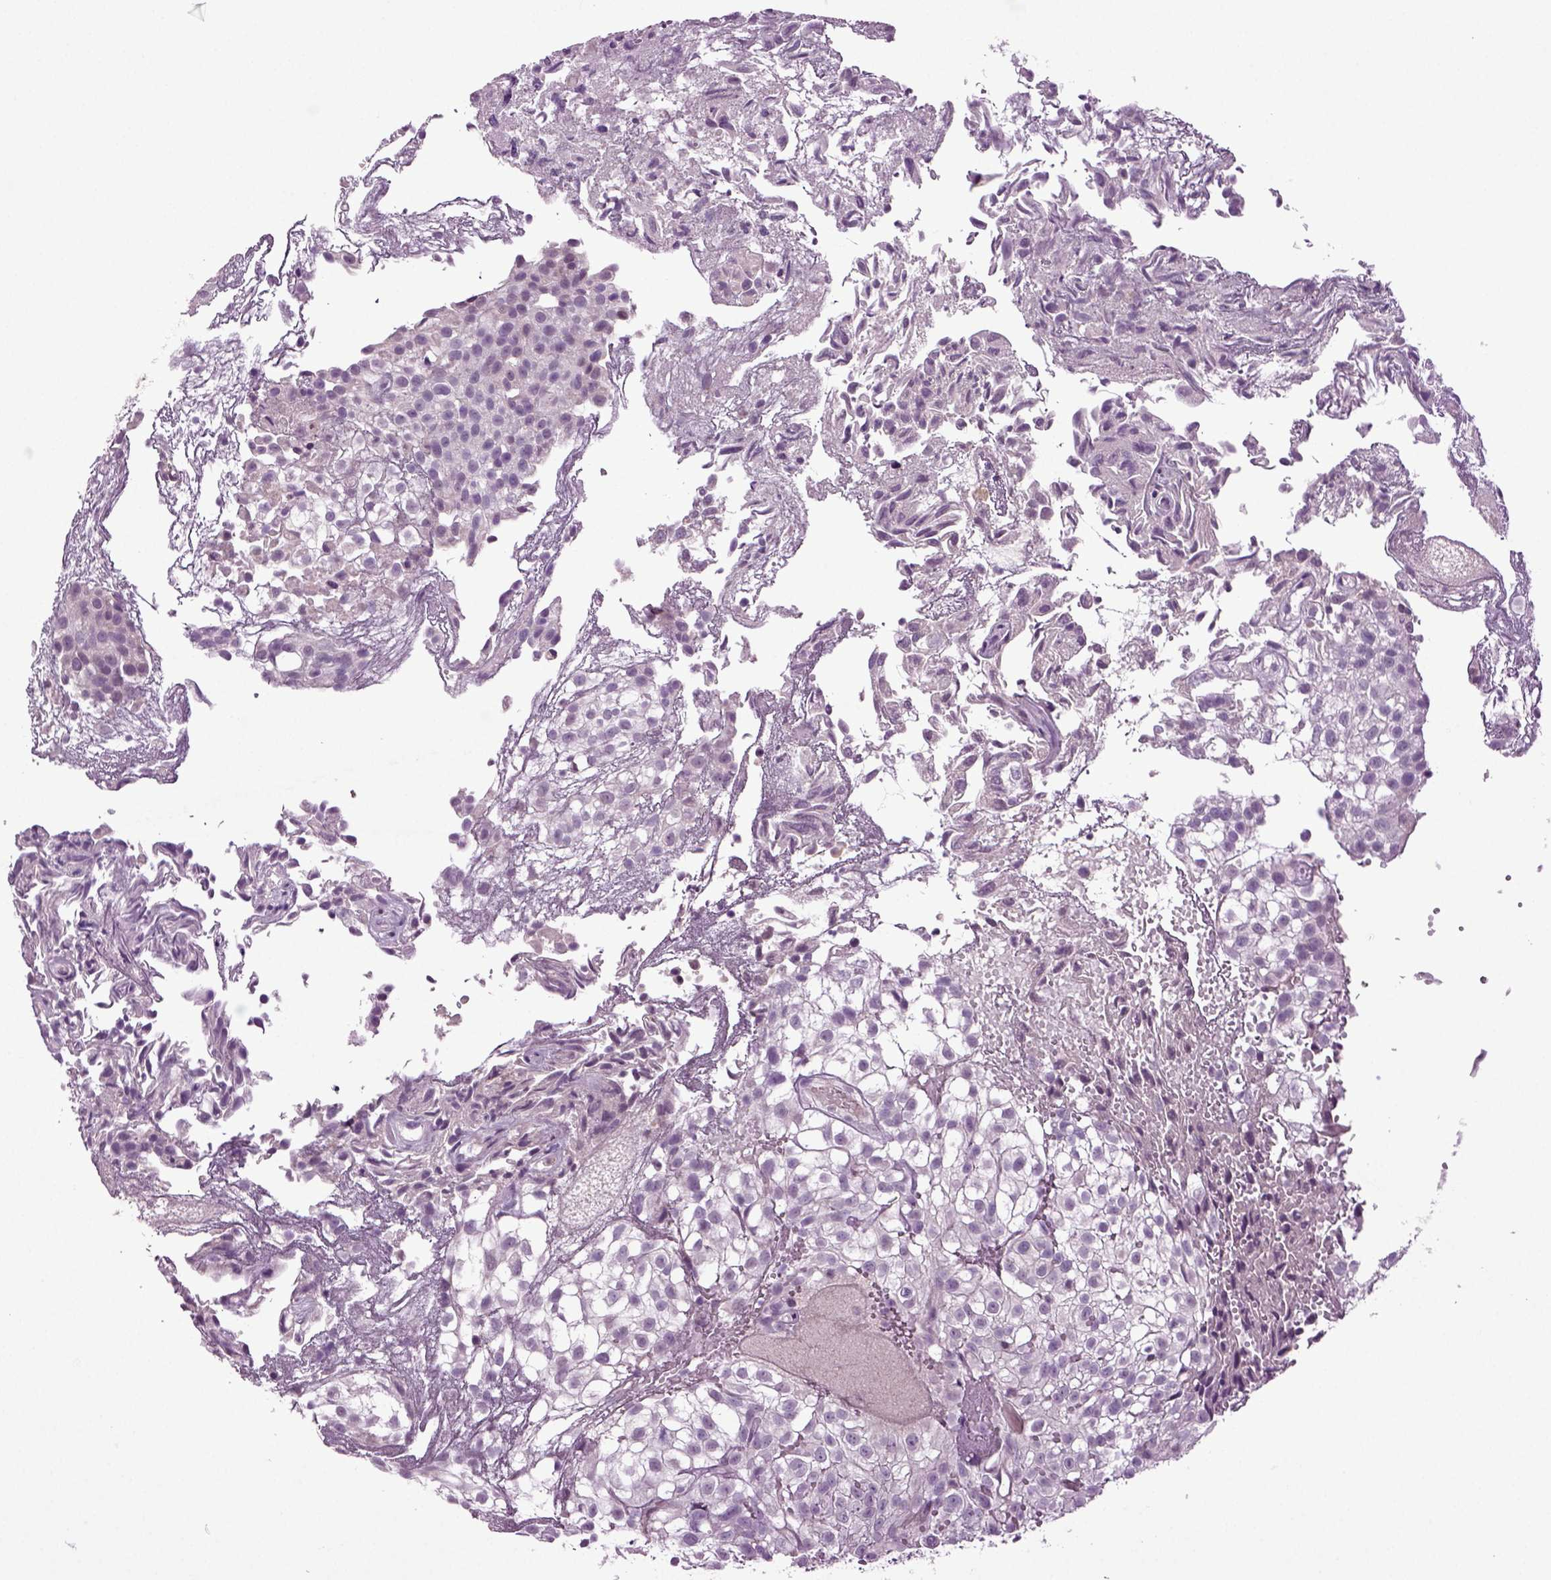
{"staining": {"intensity": "negative", "quantity": "none", "location": "none"}, "tissue": "urothelial cancer", "cell_type": "Tumor cells", "image_type": "cancer", "snomed": [{"axis": "morphology", "description": "Urothelial carcinoma, High grade"}, {"axis": "topography", "description": "Urinary bladder"}], "caption": "Urothelial cancer stained for a protein using immunohistochemistry displays no expression tumor cells.", "gene": "FGF11", "patient": {"sex": "male", "age": 56}}